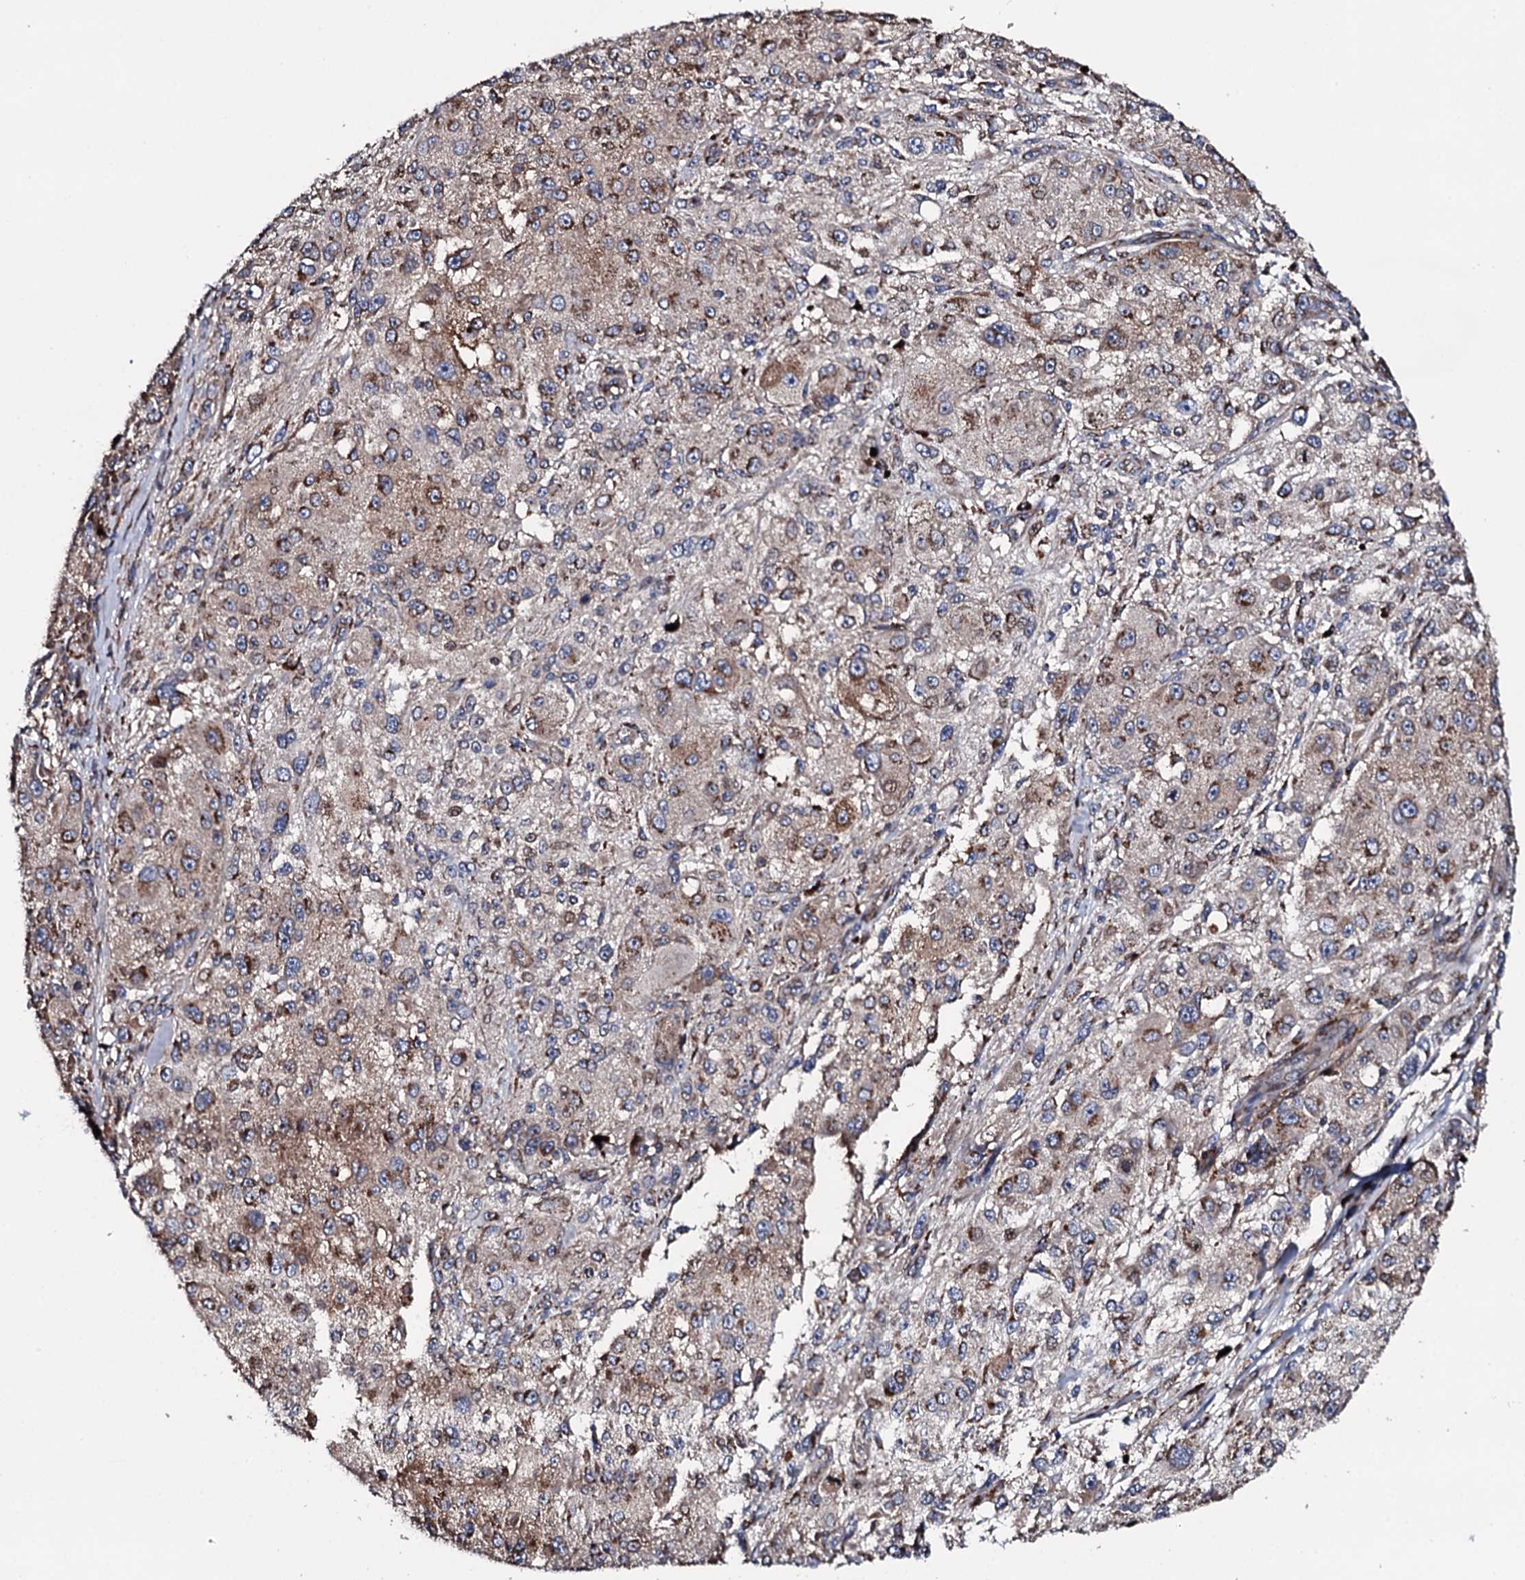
{"staining": {"intensity": "moderate", "quantity": "25%-75%", "location": "cytoplasmic/membranous"}, "tissue": "melanoma", "cell_type": "Tumor cells", "image_type": "cancer", "snomed": [{"axis": "morphology", "description": "Necrosis, NOS"}, {"axis": "morphology", "description": "Malignant melanoma, NOS"}, {"axis": "topography", "description": "Skin"}], "caption": "Malignant melanoma tissue demonstrates moderate cytoplasmic/membranous expression in approximately 25%-75% of tumor cells, visualized by immunohistochemistry. Immunohistochemistry stains the protein of interest in brown and the nuclei are stained blue.", "gene": "PLET1", "patient": {"sex": "female", "age": 87}}